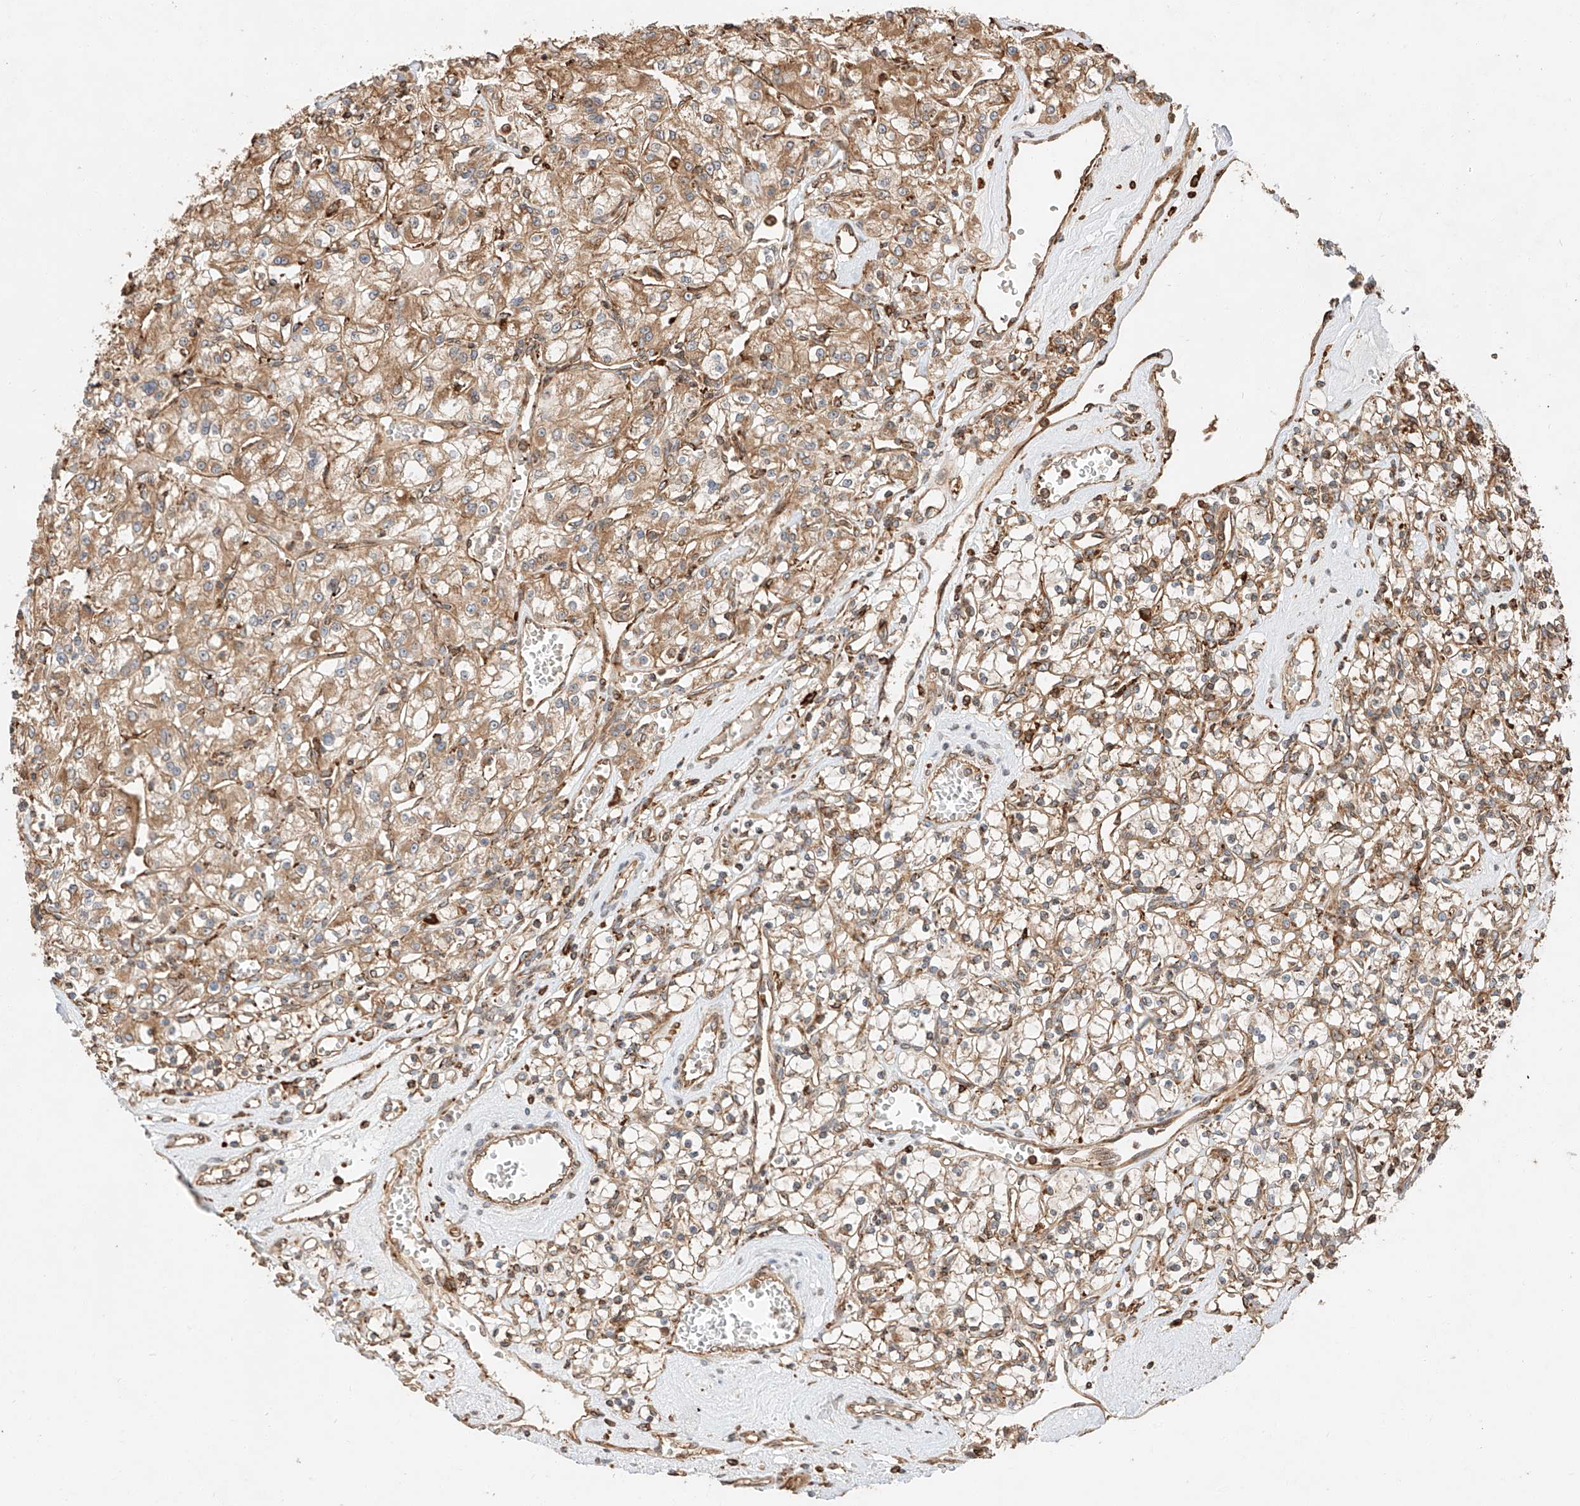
{"staining": {"intensity": "moderate", "quantity": ">75%", "location": "cytoplasmic/membranous"}, "tissue": "renal cancer", "cell_type": "Tumor cells", "image_type": "cancer", "snomed": [{"axis": "morphology", "description": "Adenocarcinoma, NOS"}, {"axis": "topography", "description": "Kidney"}], "caption": "A micrograph of renal cancer (adenocarcinoma) stained for a protein reveals moderate cytoplasmic/membranous brown staining in tumor cells.", "gene": "ZNF84", "patient": {"sex": "female", "age": 59}}